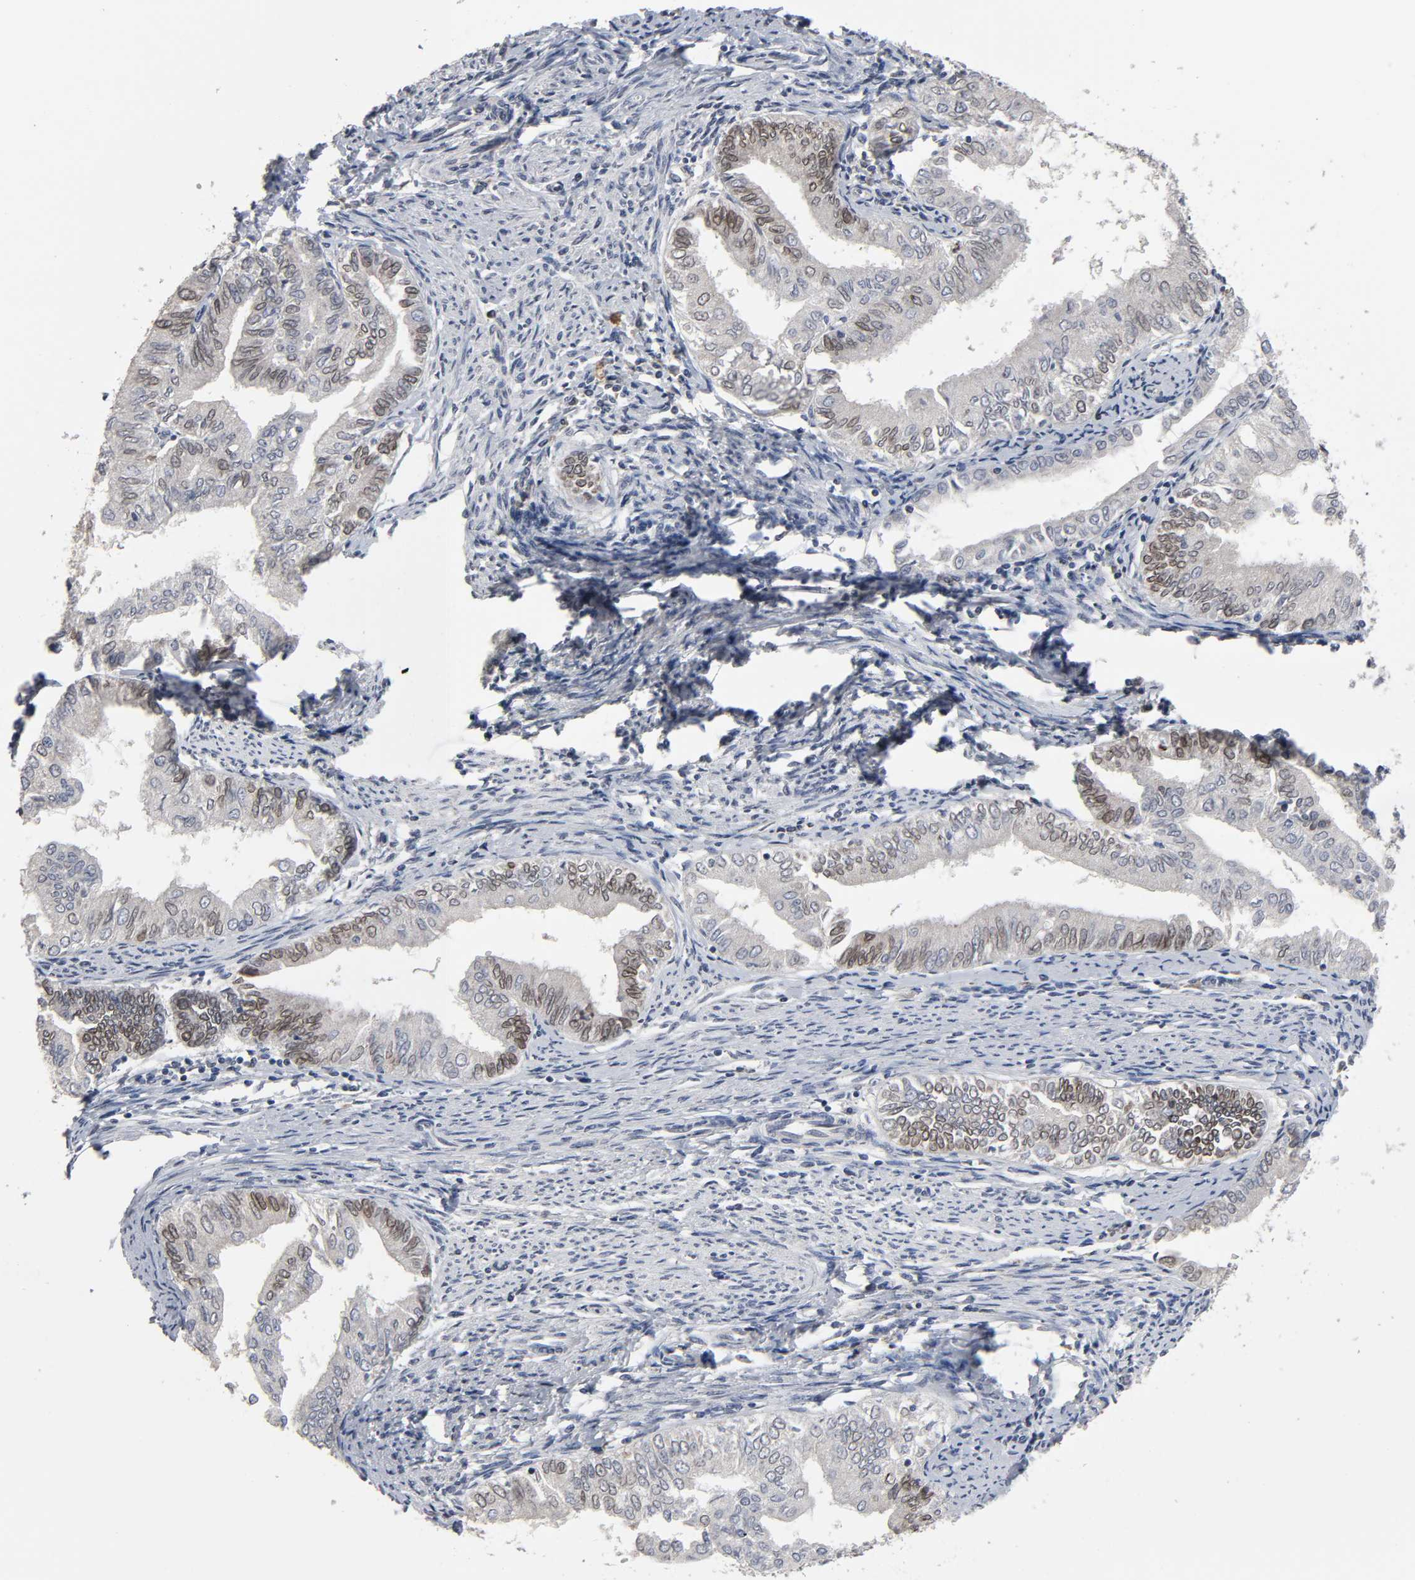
{"staining": {"intensity": "weak", "quantity": "<25%", "location": "nuclear"}, "tissue": "endometrial cancer", "cell_type": "Tumor cells", "image_type": "cancer", "snomed": [{"axis": "morphology", "description": "Adenocarcinoma, NOS"}, {"axis": "topography", "description": "Endometrium"}], "caption": "There is no significant positivity in tumor cells of adenocarcinoma (endometrial). (IHC, brightfield microscopy, high magnification).", "gene": "HDLBP", "patient": {"sex": "female", "age": 66}}